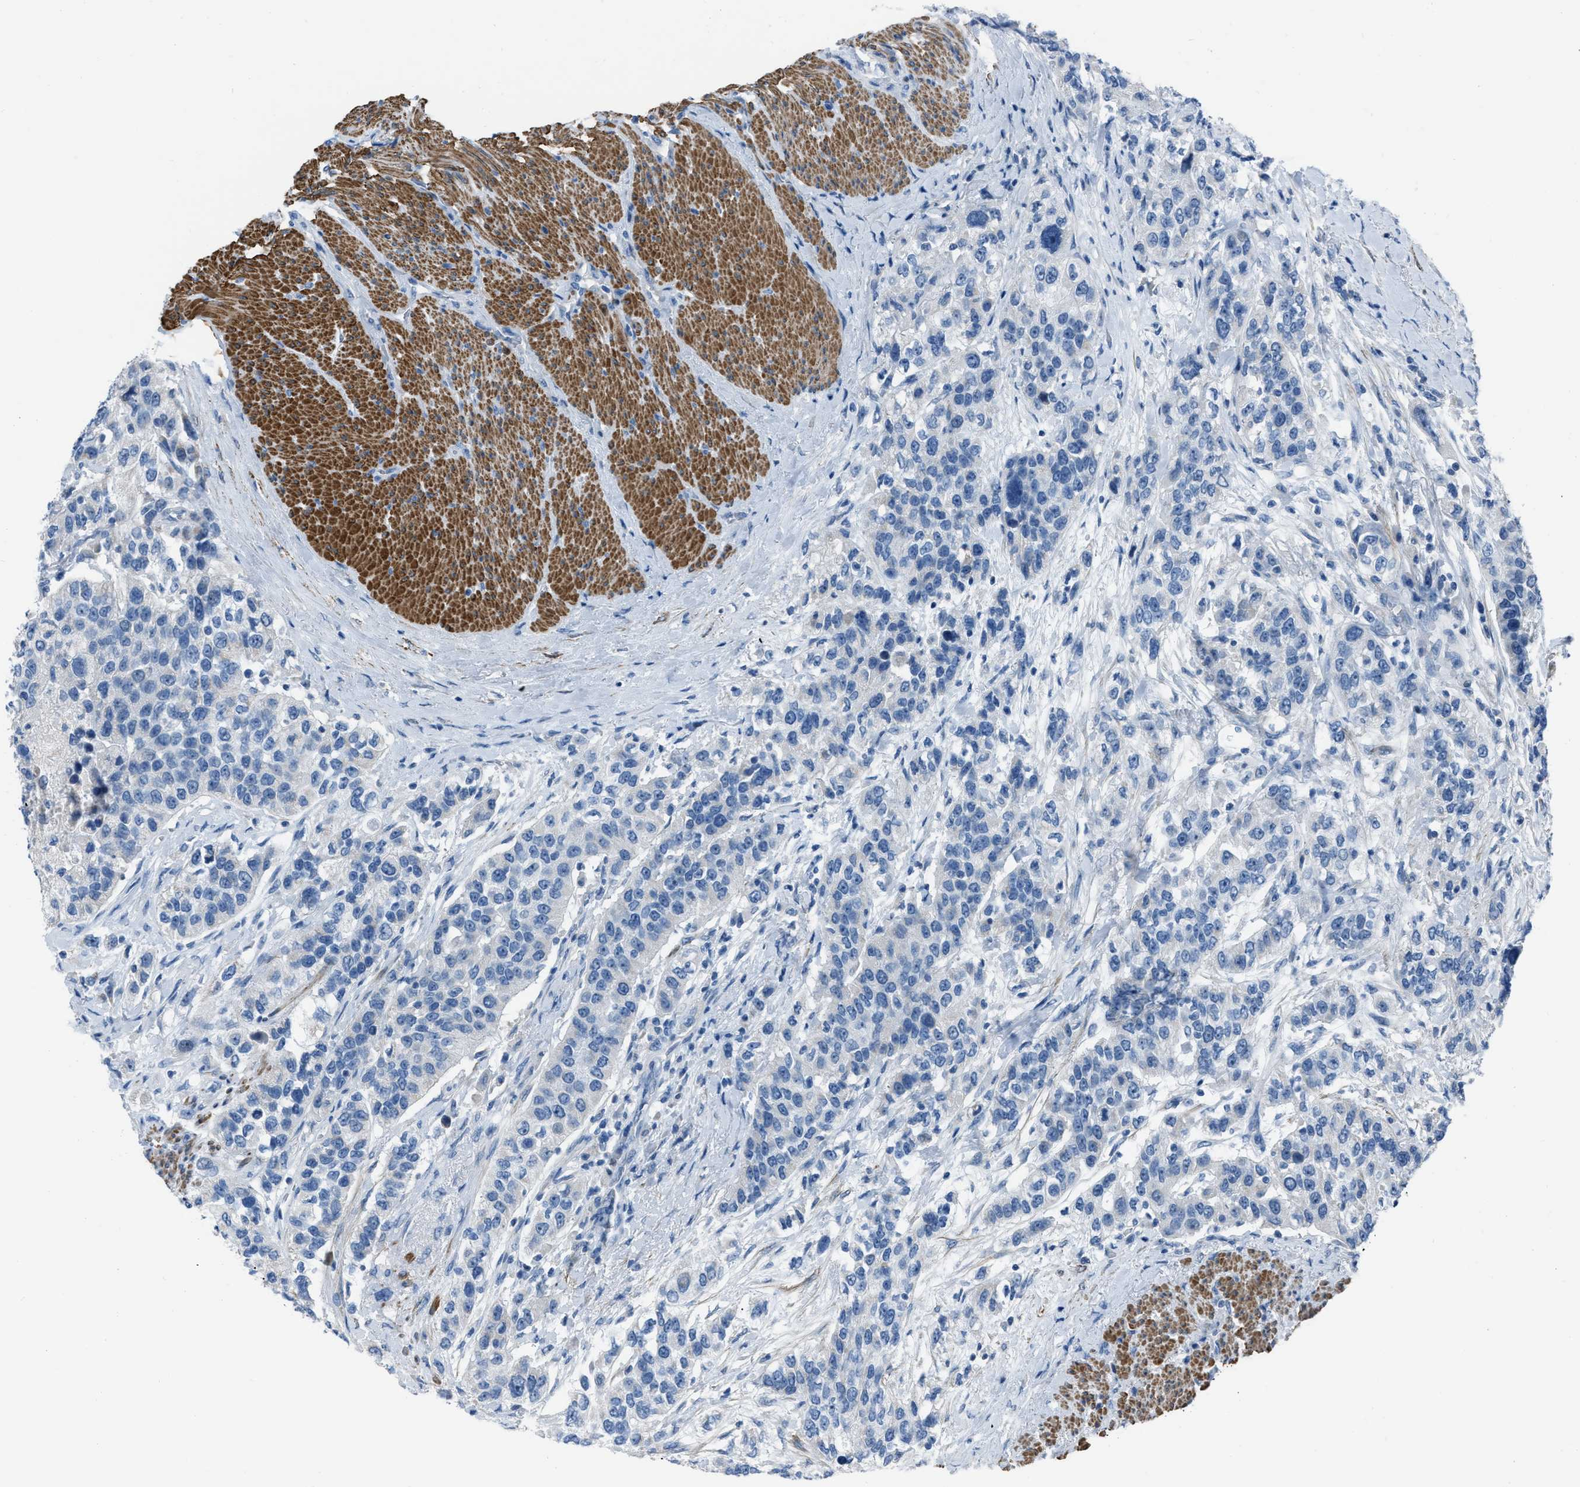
{"staining": {"intensity": "negative", "quantity": "none", "location": "none"}, "tissue": "urothelial cancer", "cell_type": "Tumor cells", "image_type": "cancer", "snomed": [{"axis": "morphology", "description": "Urothelial carcinoma, High grade"}, {"axis": "topography", "description": "Urinary bladder"}], "caption": "The micrograph displays no staining of tumor cells in urothelial cancer. (DAB immunohistochemistry with hematoxylin counter stain).", "gene": "SPATC1L", "patient": {"sex": "female", "age": 80}}